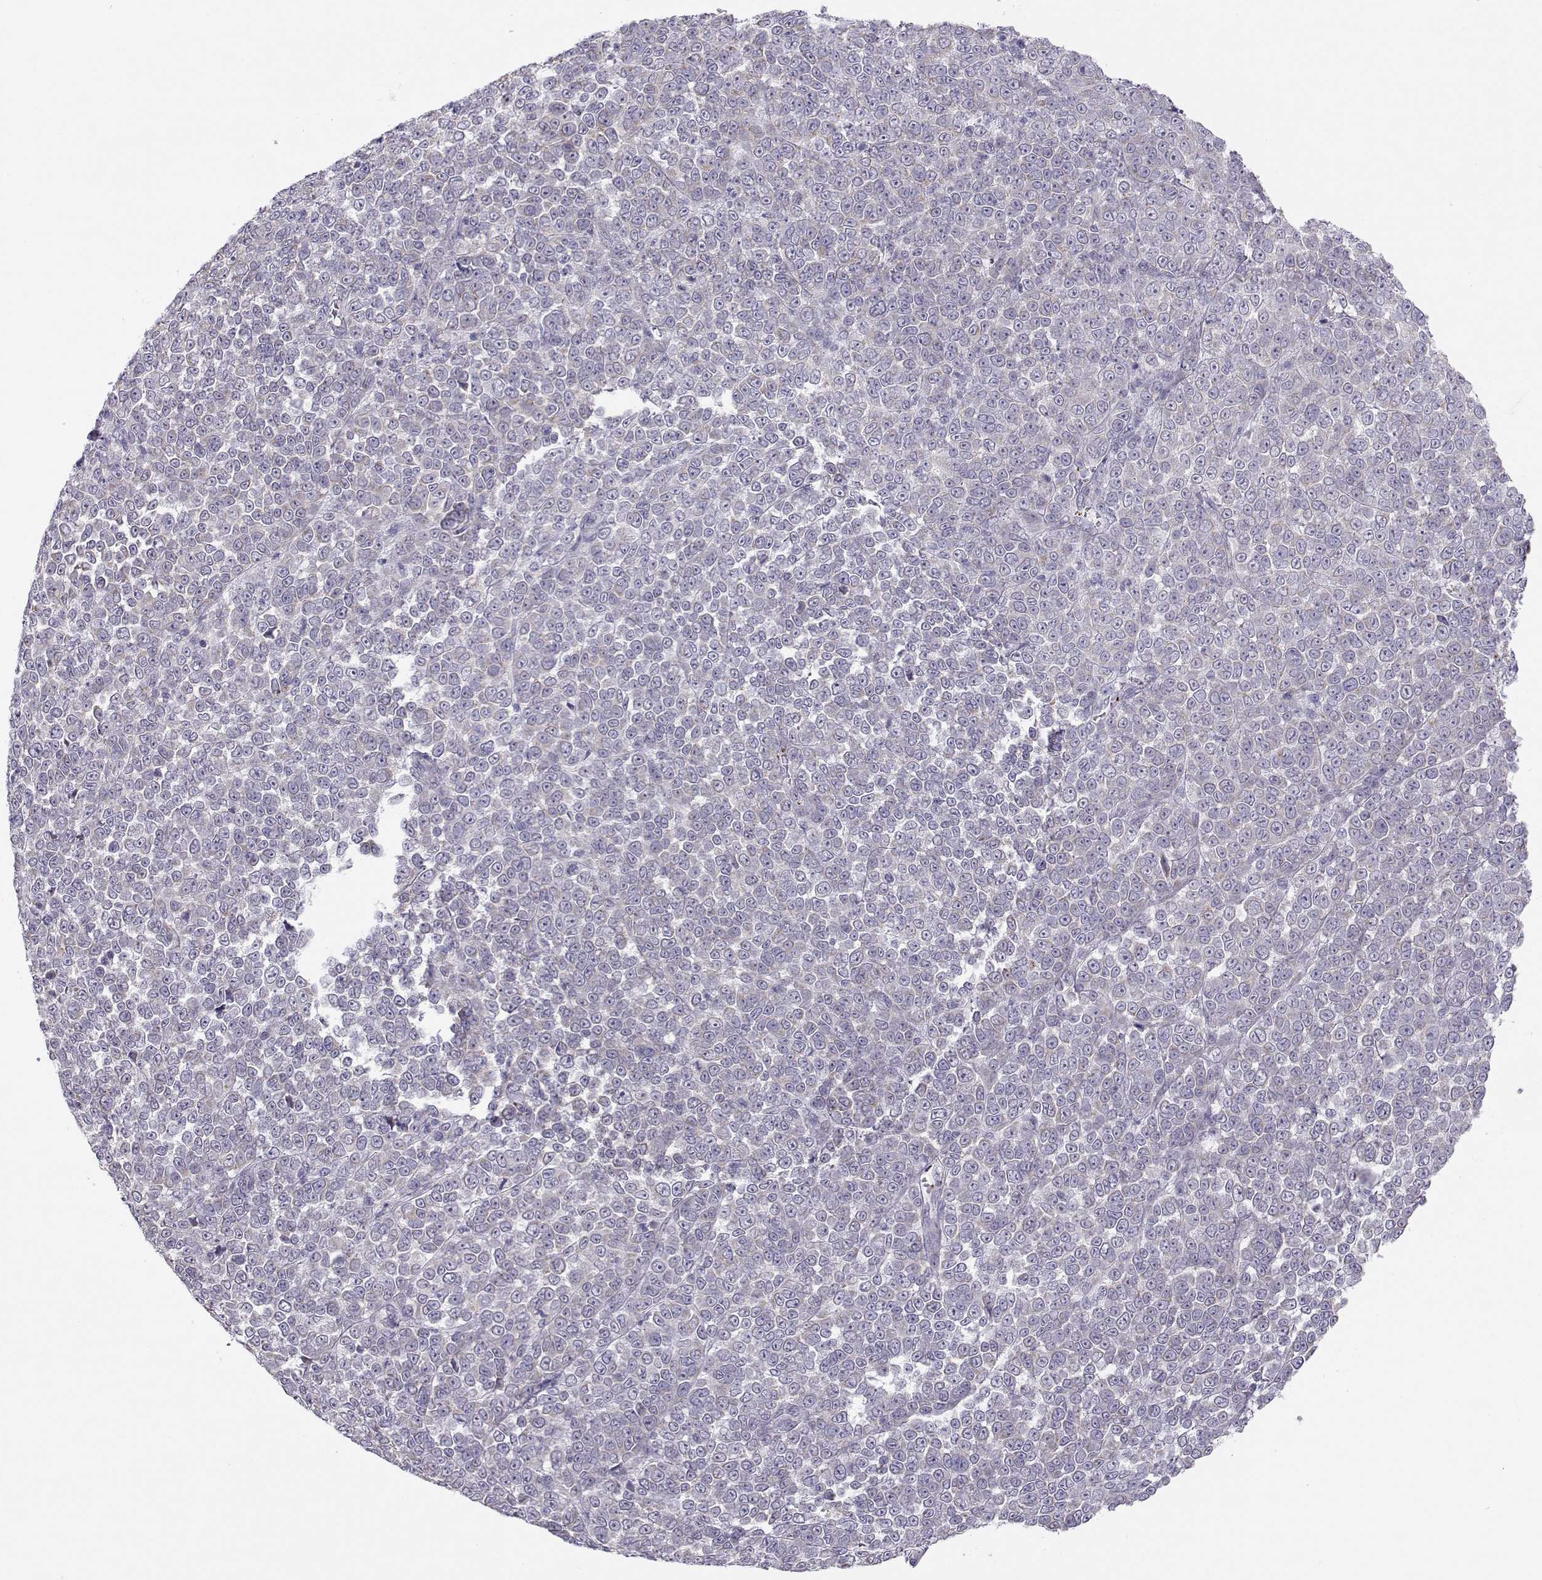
{"staining": {"intensity": "negative", "quantity": "none", "location": "none"}, "tissue": "melanoma", "cell_type": "Tumor cells", "image_type": "cancer", "snomed": [{"axis": "morphology", "description": "Malignant melanoma, NOS"}, {"axis": "topography", "description": "Skin"}], "caption": "Tumor cells are negative for brown protein staining in malignant melanoma. (Brightfield microscopy of DAB immunohistochemistry (IHC) at high magnification).", "gene": "KLF17", "patient": {"sex": "female", "age": 95}}